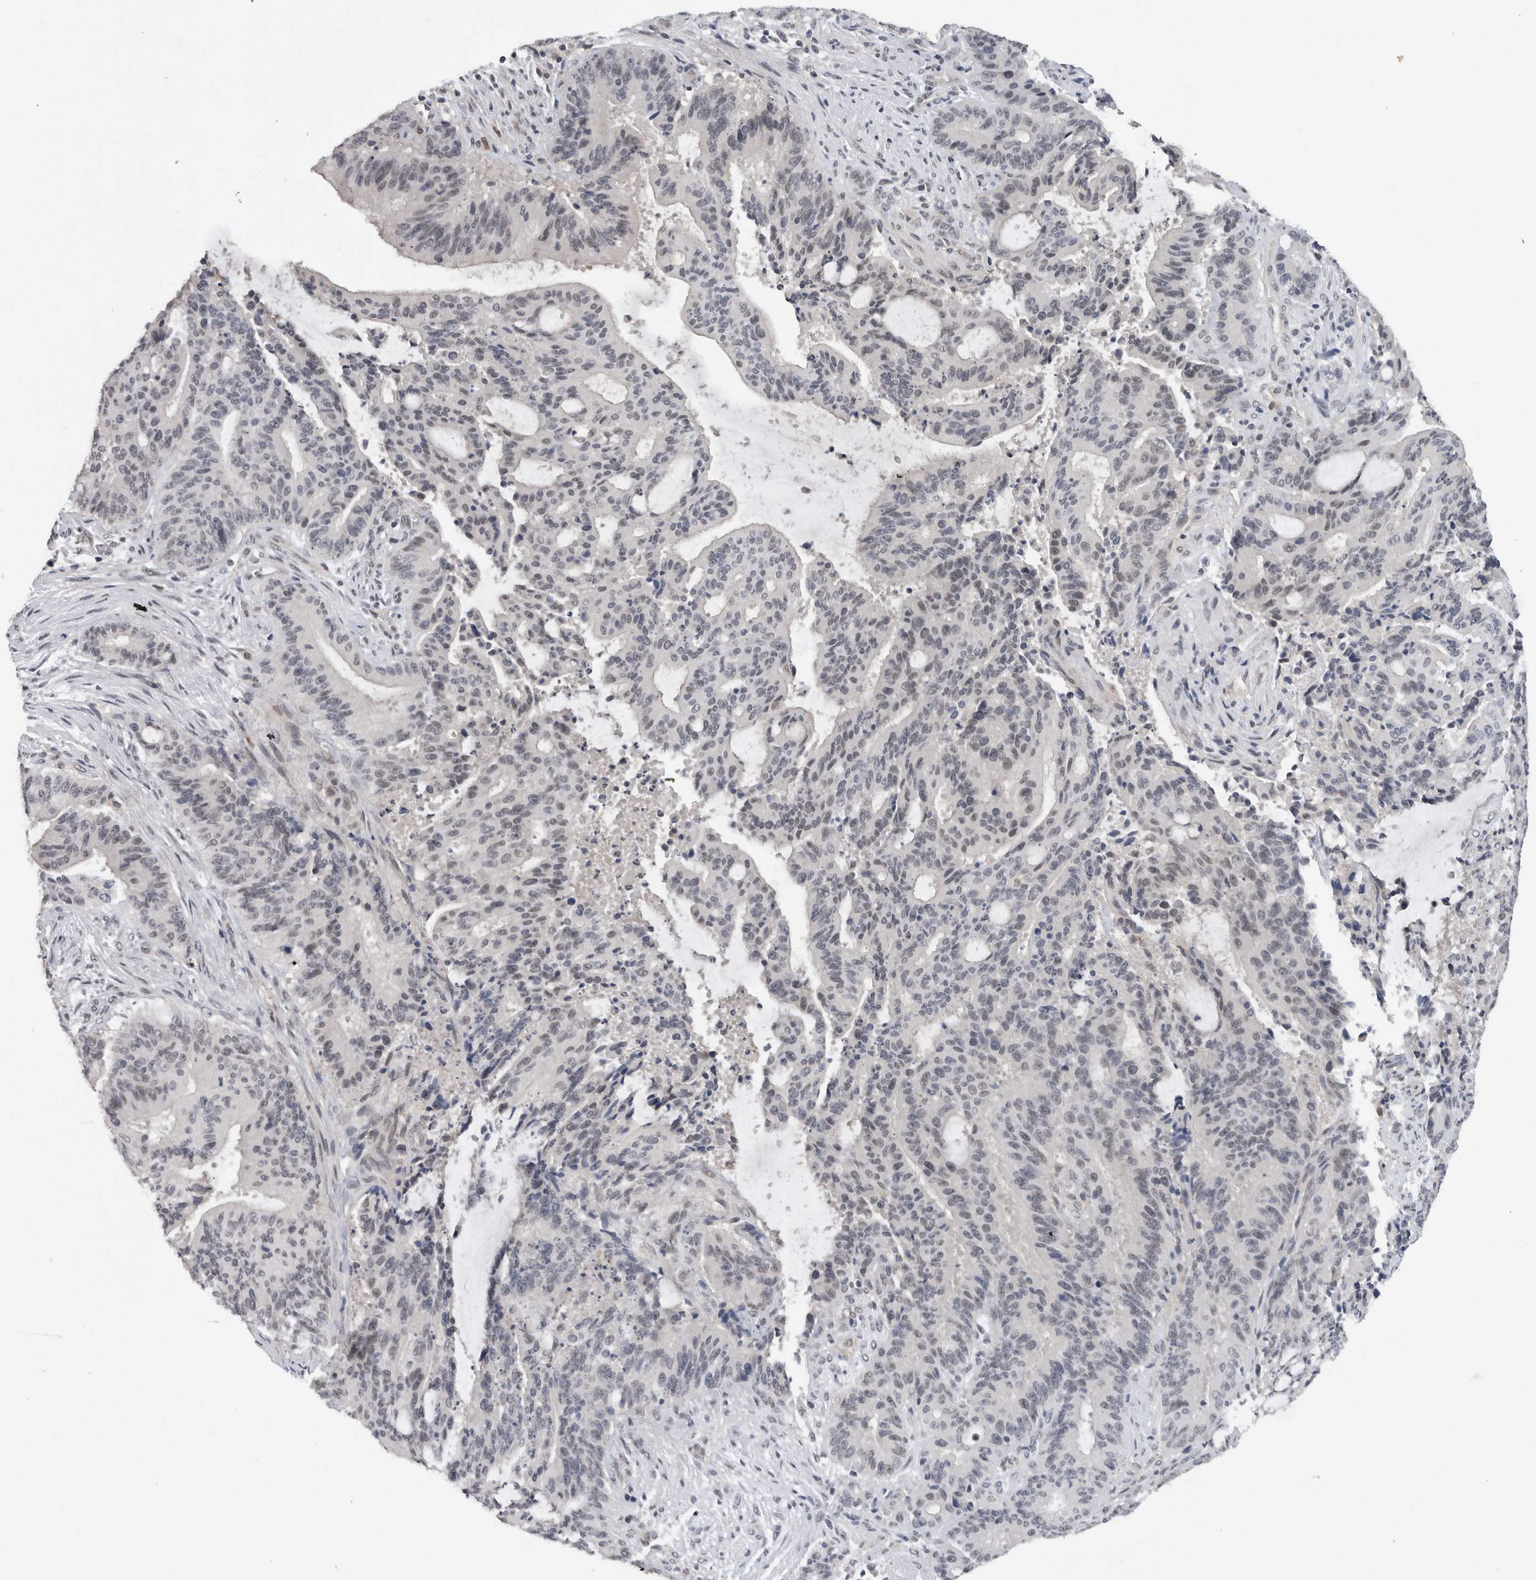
{"staining": {"intensity": "weak", "quantity": "<25%", "location": "nuclear"}, "tissue": "liver cancer", "cell_type": "Tumor cells", "image_type": "cancer", "snomed": [{"axis": "morphology", "description": "Normal tissue, NOS"}, {"axis": "morphology", "description": "Cholangiocarcinoma"}, {"axis": "topography", "description": "Liver"}, {"axis": "topography", "description": "Peripheral nerve tissue"}], "caption": "Immunohistochemical staining of cholangiocarcinoma (liver) demonstrates no significant expression in tumor cells. (Immunohistochemistry (ihc), brightfield microscopy, high magnification).", "gene": "PRXL2A", "patient": {"sex": "female", "age": 73}}